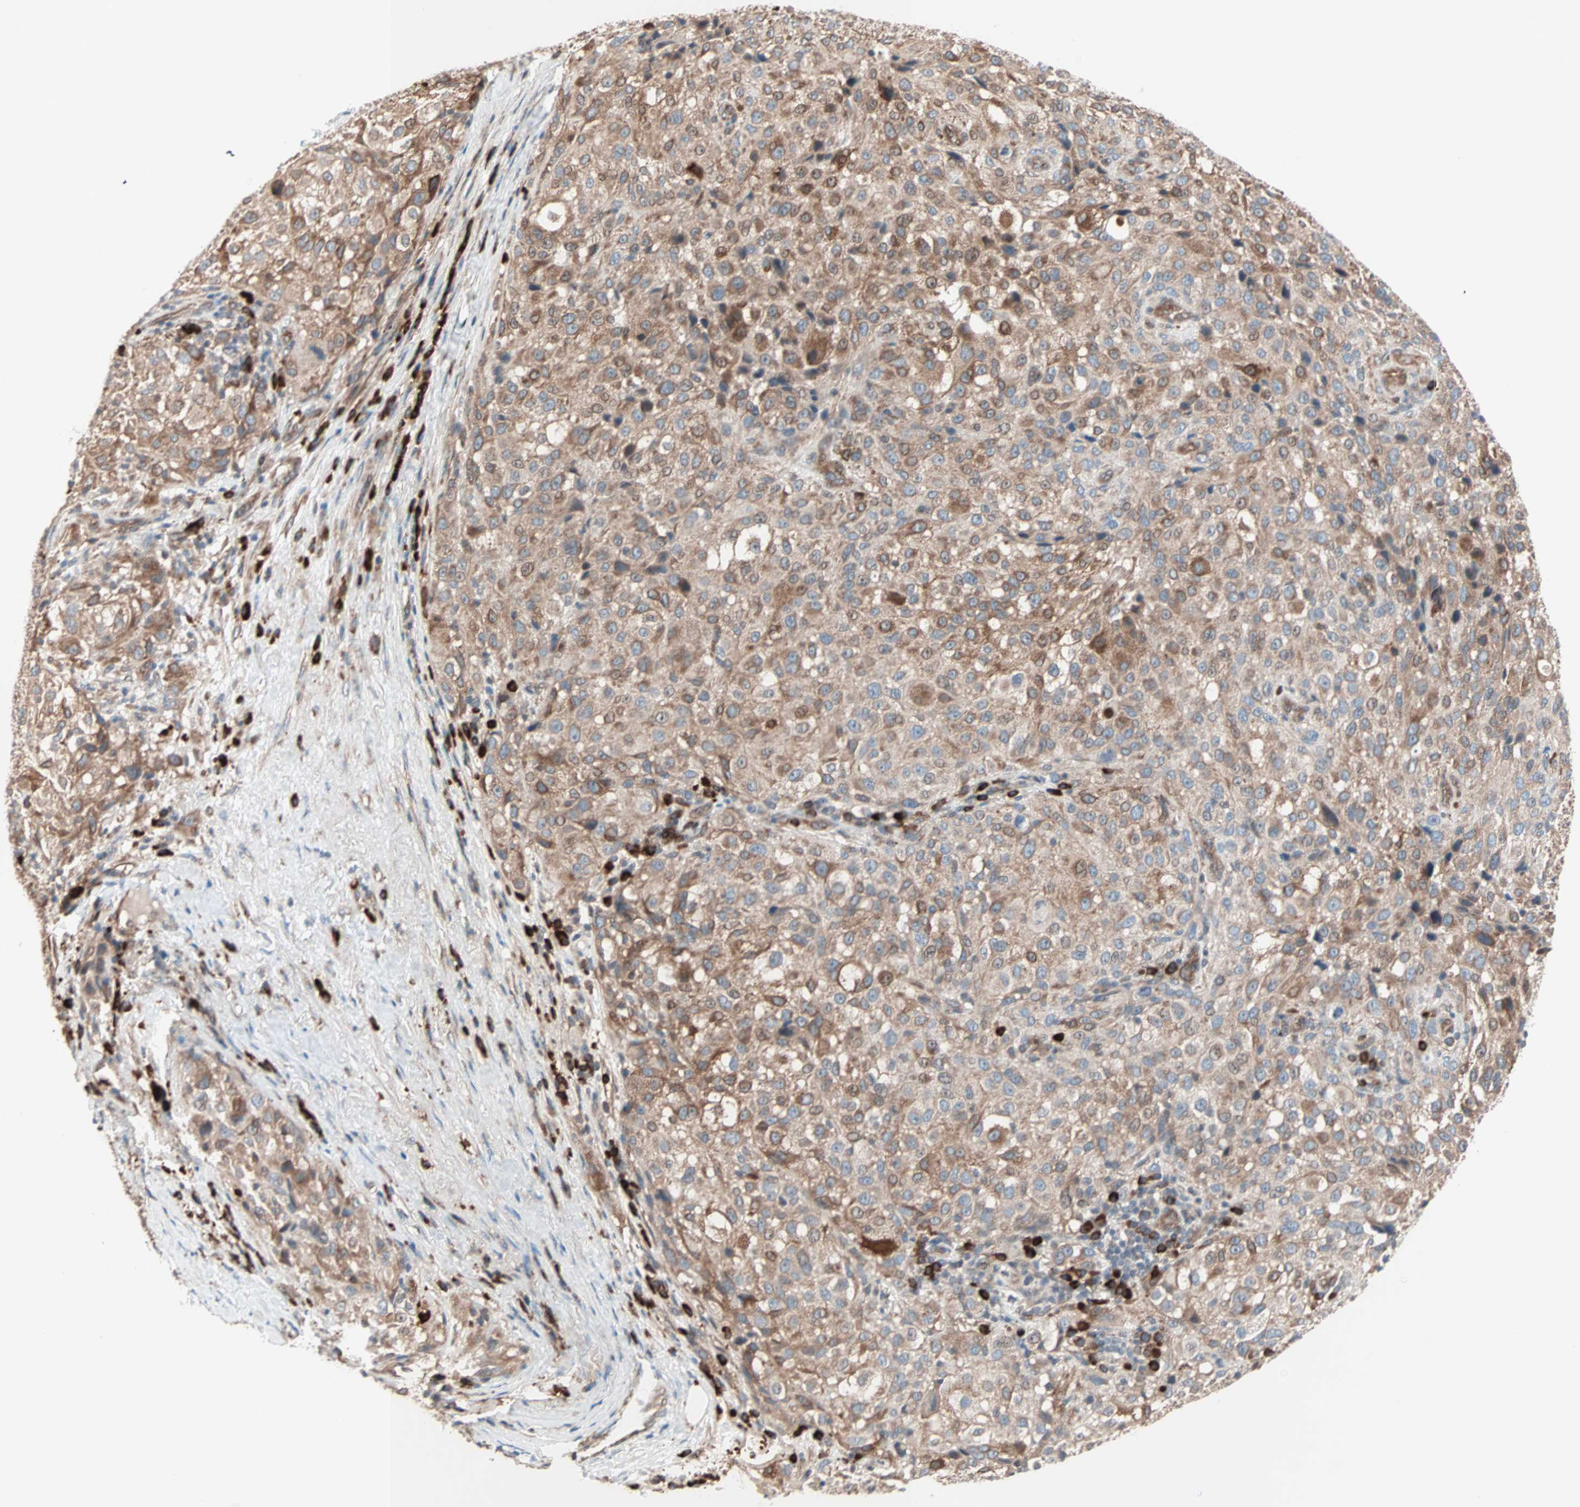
{"staining": {"intensity": "moderate", "quantity": ">75%", "location": "cytoplasmic/membranous"}, "tissue": "melanoma", "cell_type": "Tumor cells", "image_type": "cancer", "snomed": [{"axis": "morphology", "description": "Necrosis, NOS"}, {"axis": "morphology", "description": "Malignant melanoma, NOS"}, {"axis": "topography", "description": "Skin"}], "caption": "Protein expression analysis of melanoma reveals moderate cytoplasmic/membranous positivity in approximately >75% of tumor cells. (Brightfield microscopy of DAB IHC at high magnification).", "gene": "ALG5", "patient": {"sex": "female", "age": 87}}